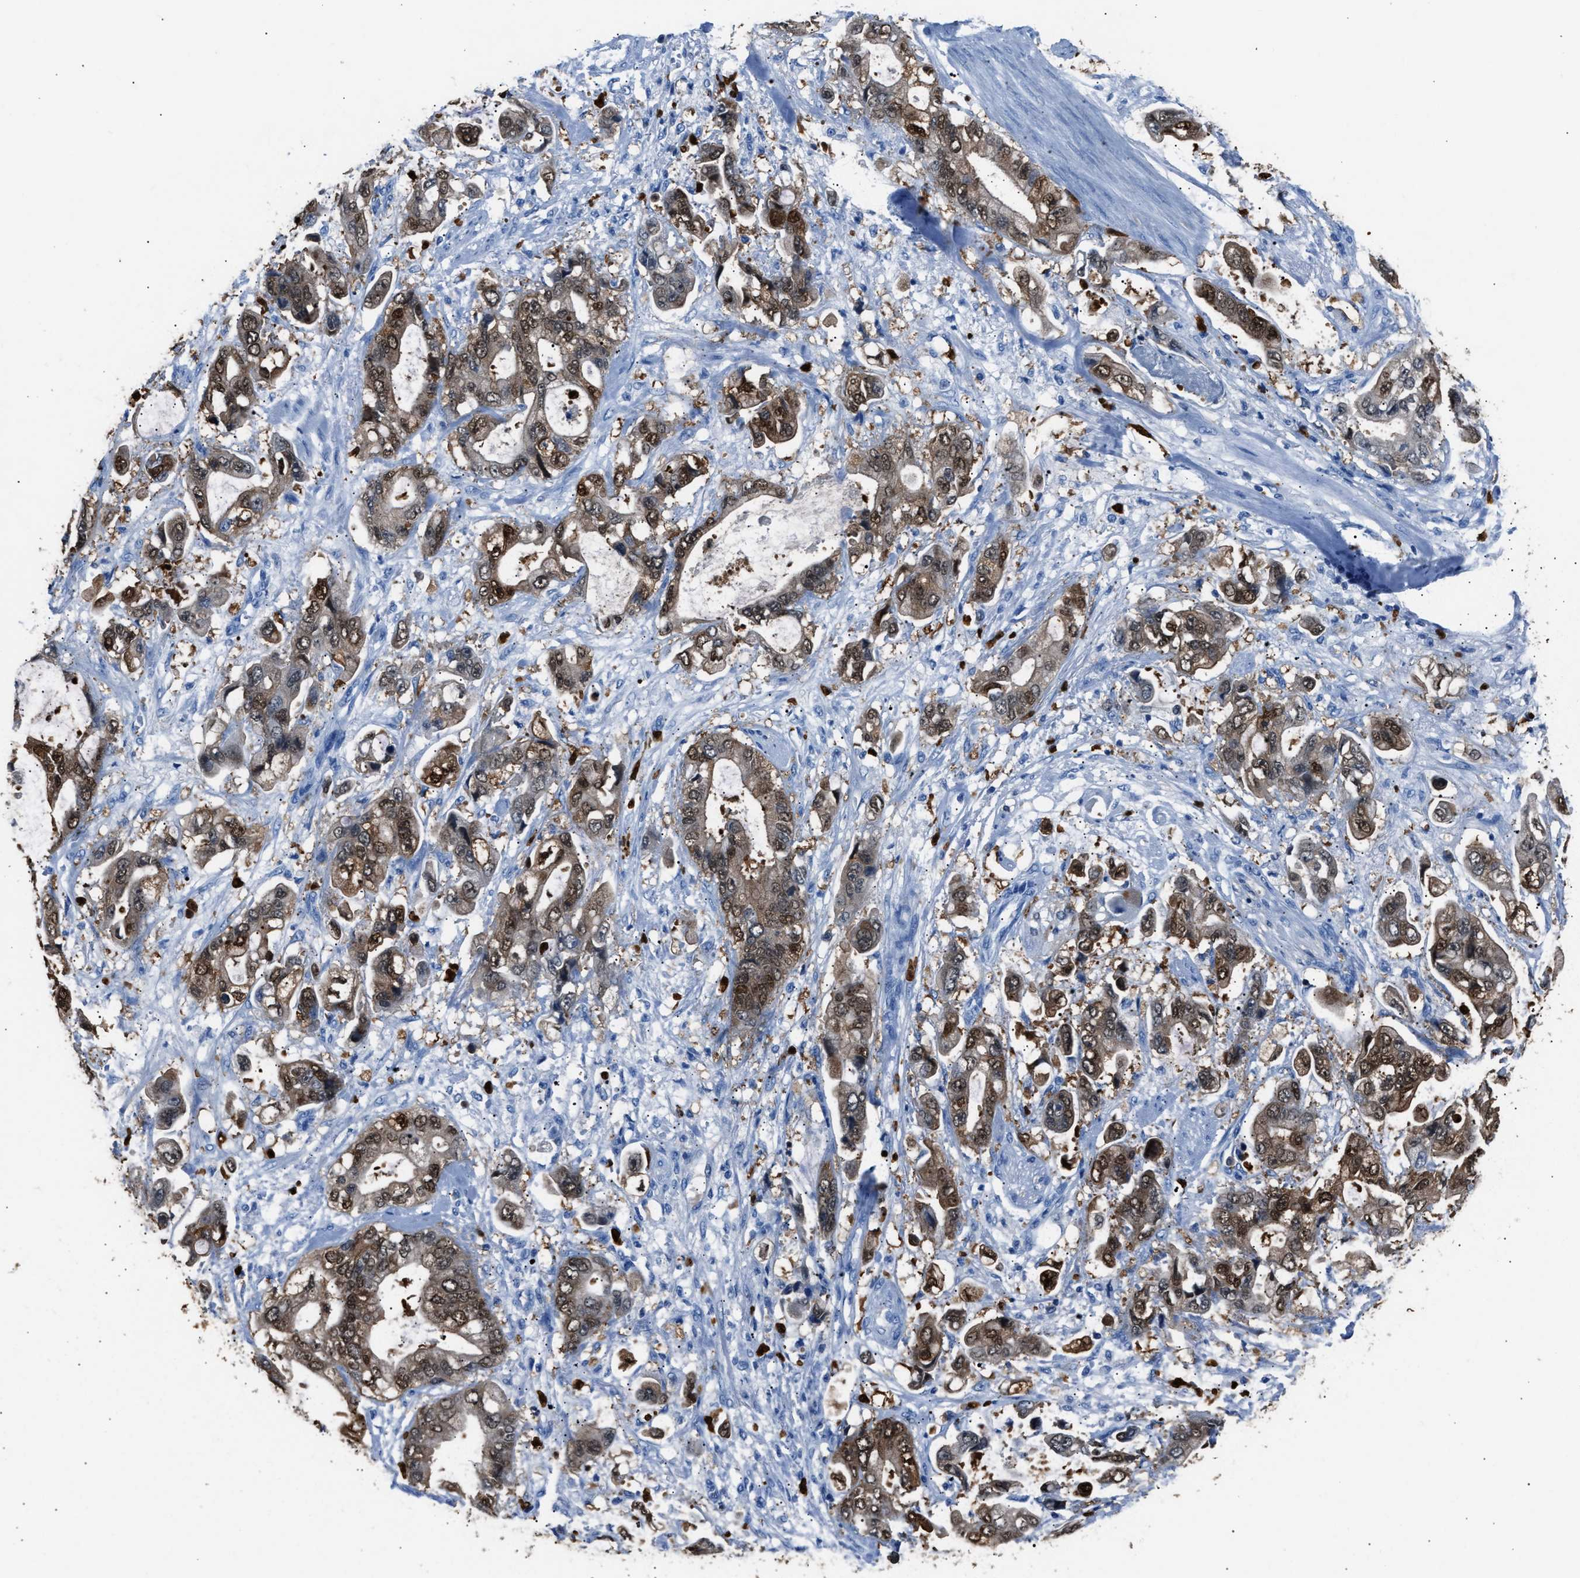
{"staining": {"intensity": "moderate", "quantity": ">75%", "location": "cytoplasmic/membranous,nuclear"}, "tissue": "stomach cancer", "cell_type": "Tumor cells", "image_type": "cancer", "snomed": [{"axis": "morphology", "description": "Normal tissue, NOS"}, {"axis": "morphology", "description": "Adenocarcinoma, NOS"}, {"axis": "topography", "description": "Stomach"}], "caption": "Moderate cytoplasmic/membranous and nuclear protein positivity is seen in approximately >75% of tumor cells in stomach adenocarcinoma.", "gene": "S100P", "patient": {"sex": "male", "age": 62}}